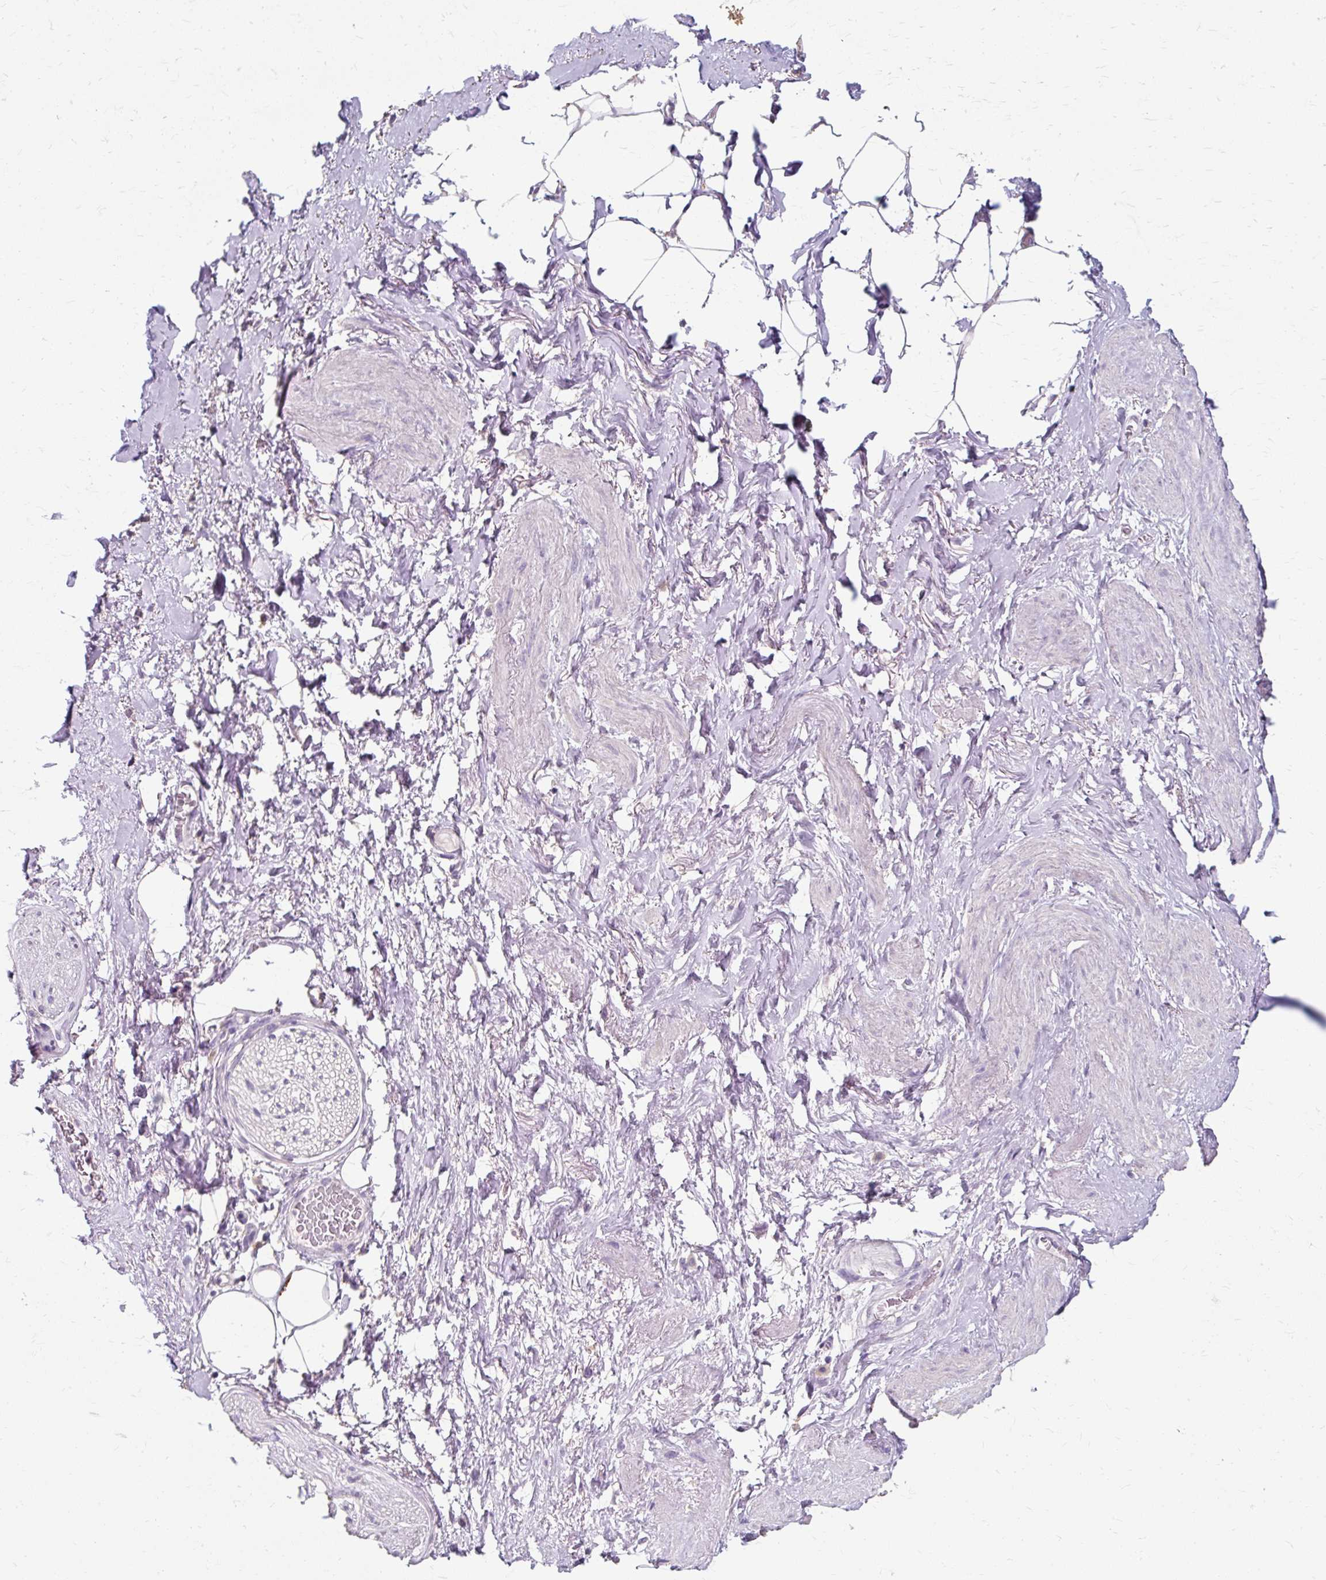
{"staining": {"intensity": "negative", "quantity": "none", "location": "none"}, "tissue": "adipose tissue", "cell_type": "Adipocytes", "image_type": "normal", "snomed": [{"axis": "morphology", "description": "Normal tissue, NOS"}, {"axis": "topography", "description": "Vagina"}, {"axis": "topography", "description": "Peripheral nerve tissue"}], "caption": "The IHC photomicrograph has no significant staining in adipocytes of adipose tissue. The staining is performed using DAB (3,3'-diaminobenzidine) brown chromogen with nuclei counter-stained in using hematoxylin.", "gene": "KLHL24", "patient": {"sex": "female", "age": 71}}